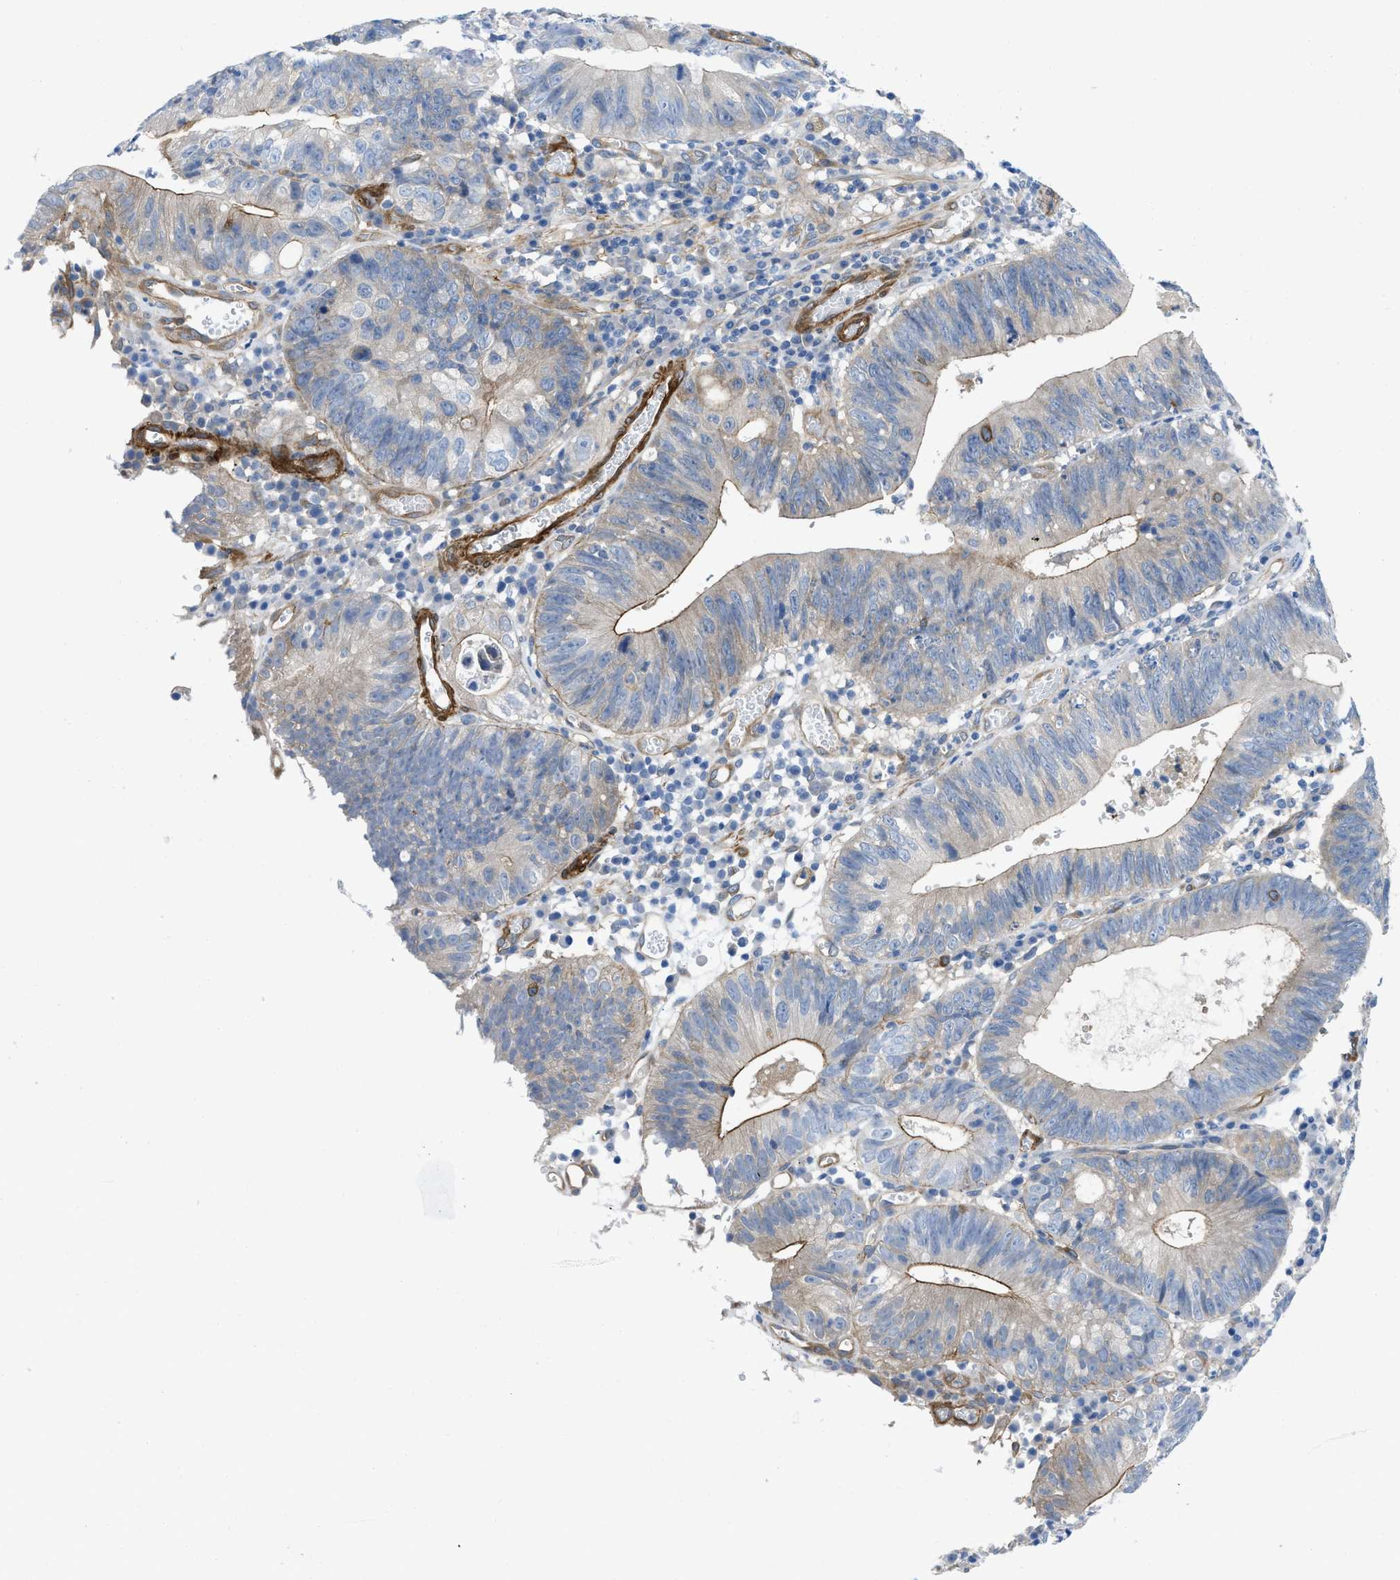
{"staining": {"intensity": "moderate", "quantity": "<25%", "location": "cytoplasmic/membranous"}, "tissue": "stomach cancer", "cell_type": "Tumor cells", "image_type": "cancer", "snomed": [{"axis": "morphology", "description": "Adenocarcinoma, NOS"}, {"axis": "topography", "description": "Stomach"}], "caption": "Tumor cells exhibit low levels of moderate cytoplasmic/membranous positivity in about <25% of cells in human stomach cancer (adenocarcinoma). The staining is performed using DAB brown chromogen to label protein expression. The nuclei are counter-stained blue using hematoxylin.", "gene": "PDLIM5", "patient": {"sex": "male", "age": 59}}